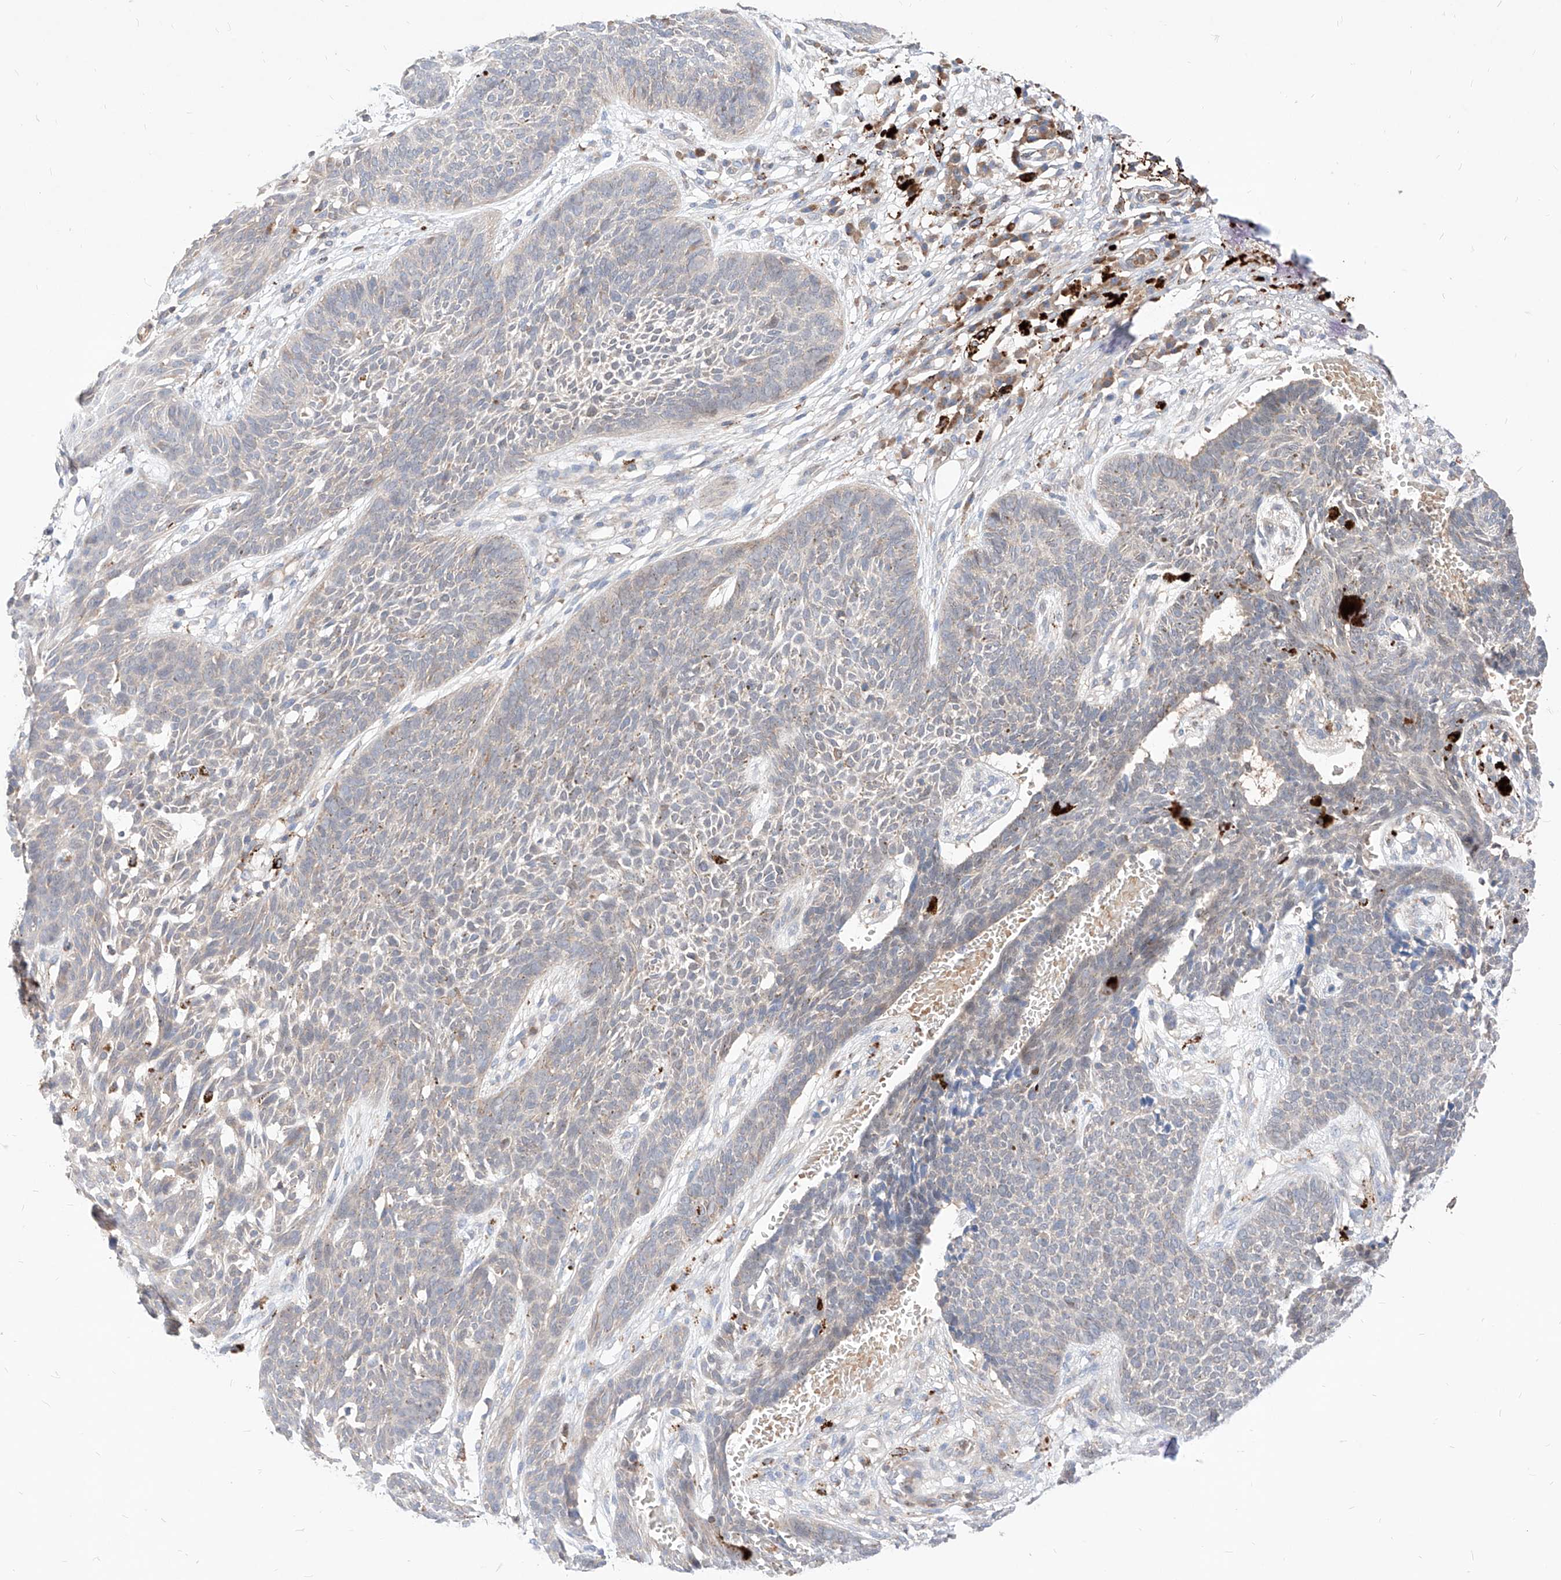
{"staining": {"intensity": "negative", "quantity": "none", "location": "none"}, "tissue": "skin cancer", "cell_type": "Tumor cells", "image_type": "cancer", "snomed": [{"axis": "morphology", "description": "Basal cell carcinoma"}, {"axis": "topography", "description": "Skin"}], "caption": "An immunohistochemistry (IHC) photomicrograph of skin cancer (basal cell carcinoma) is shown. There is no staining in tumor cells of skin cancer (basal cell carcinoma).", "gene": "TSNAX", "patient": {"sex": "female", "age": 84}}